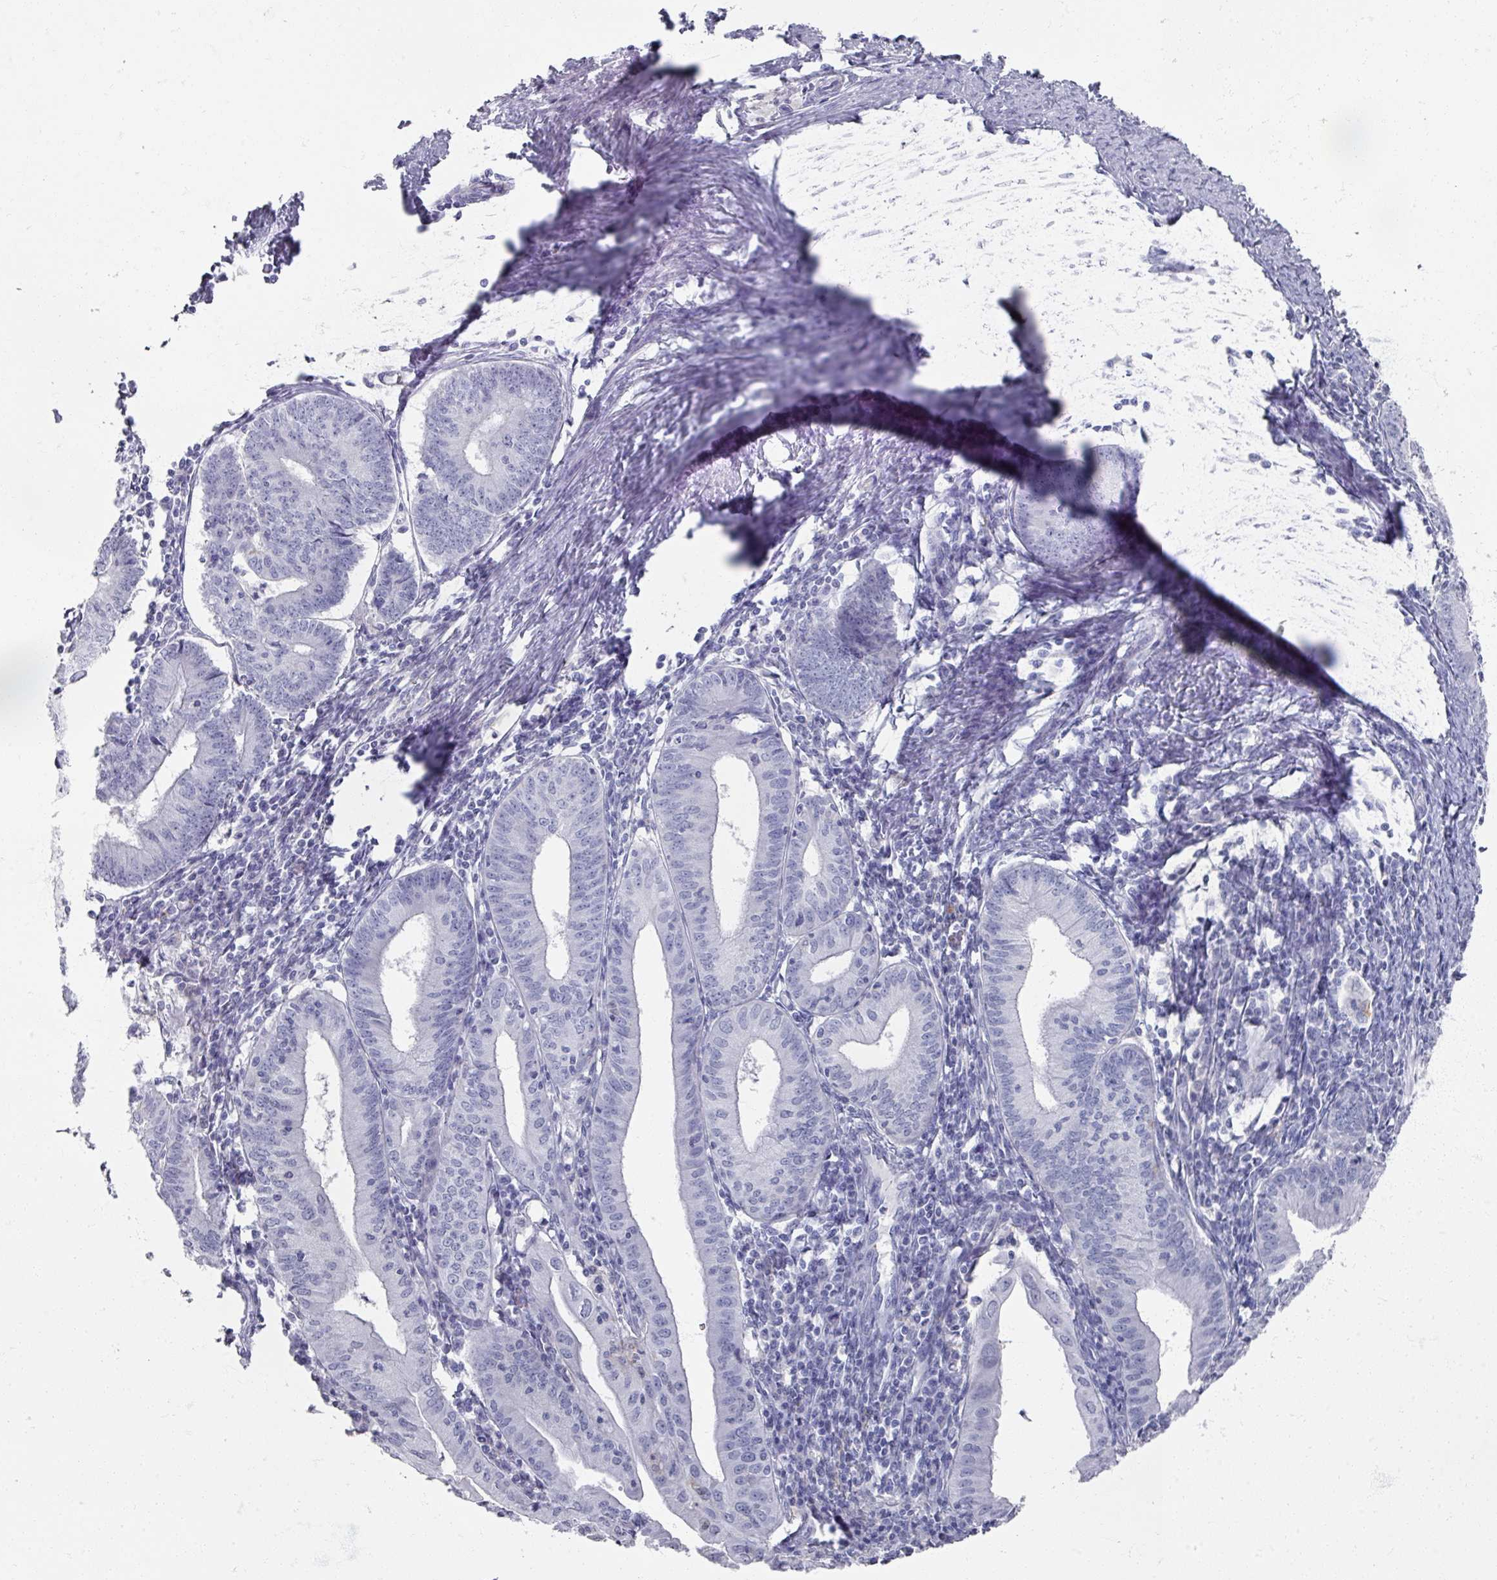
{"staining": {"intensity": "negative", "quantity": "none", "location": "none"}, "tissue": "endometrial cancer", "cell_type": "Tumor cells", "image_type": "cancer", "snomed": [{"axis": "morphology", "description": "Adenocarcinoma, NOS"}, {"axis": "topography", "description": "Endometrium"}], "caption": "Protein analysis of adenocarcinoma (endometrial) exhibits no significant expression in tumor cells.", "gene": "OMG", "patient": {"sex": "female", "age": 60}}